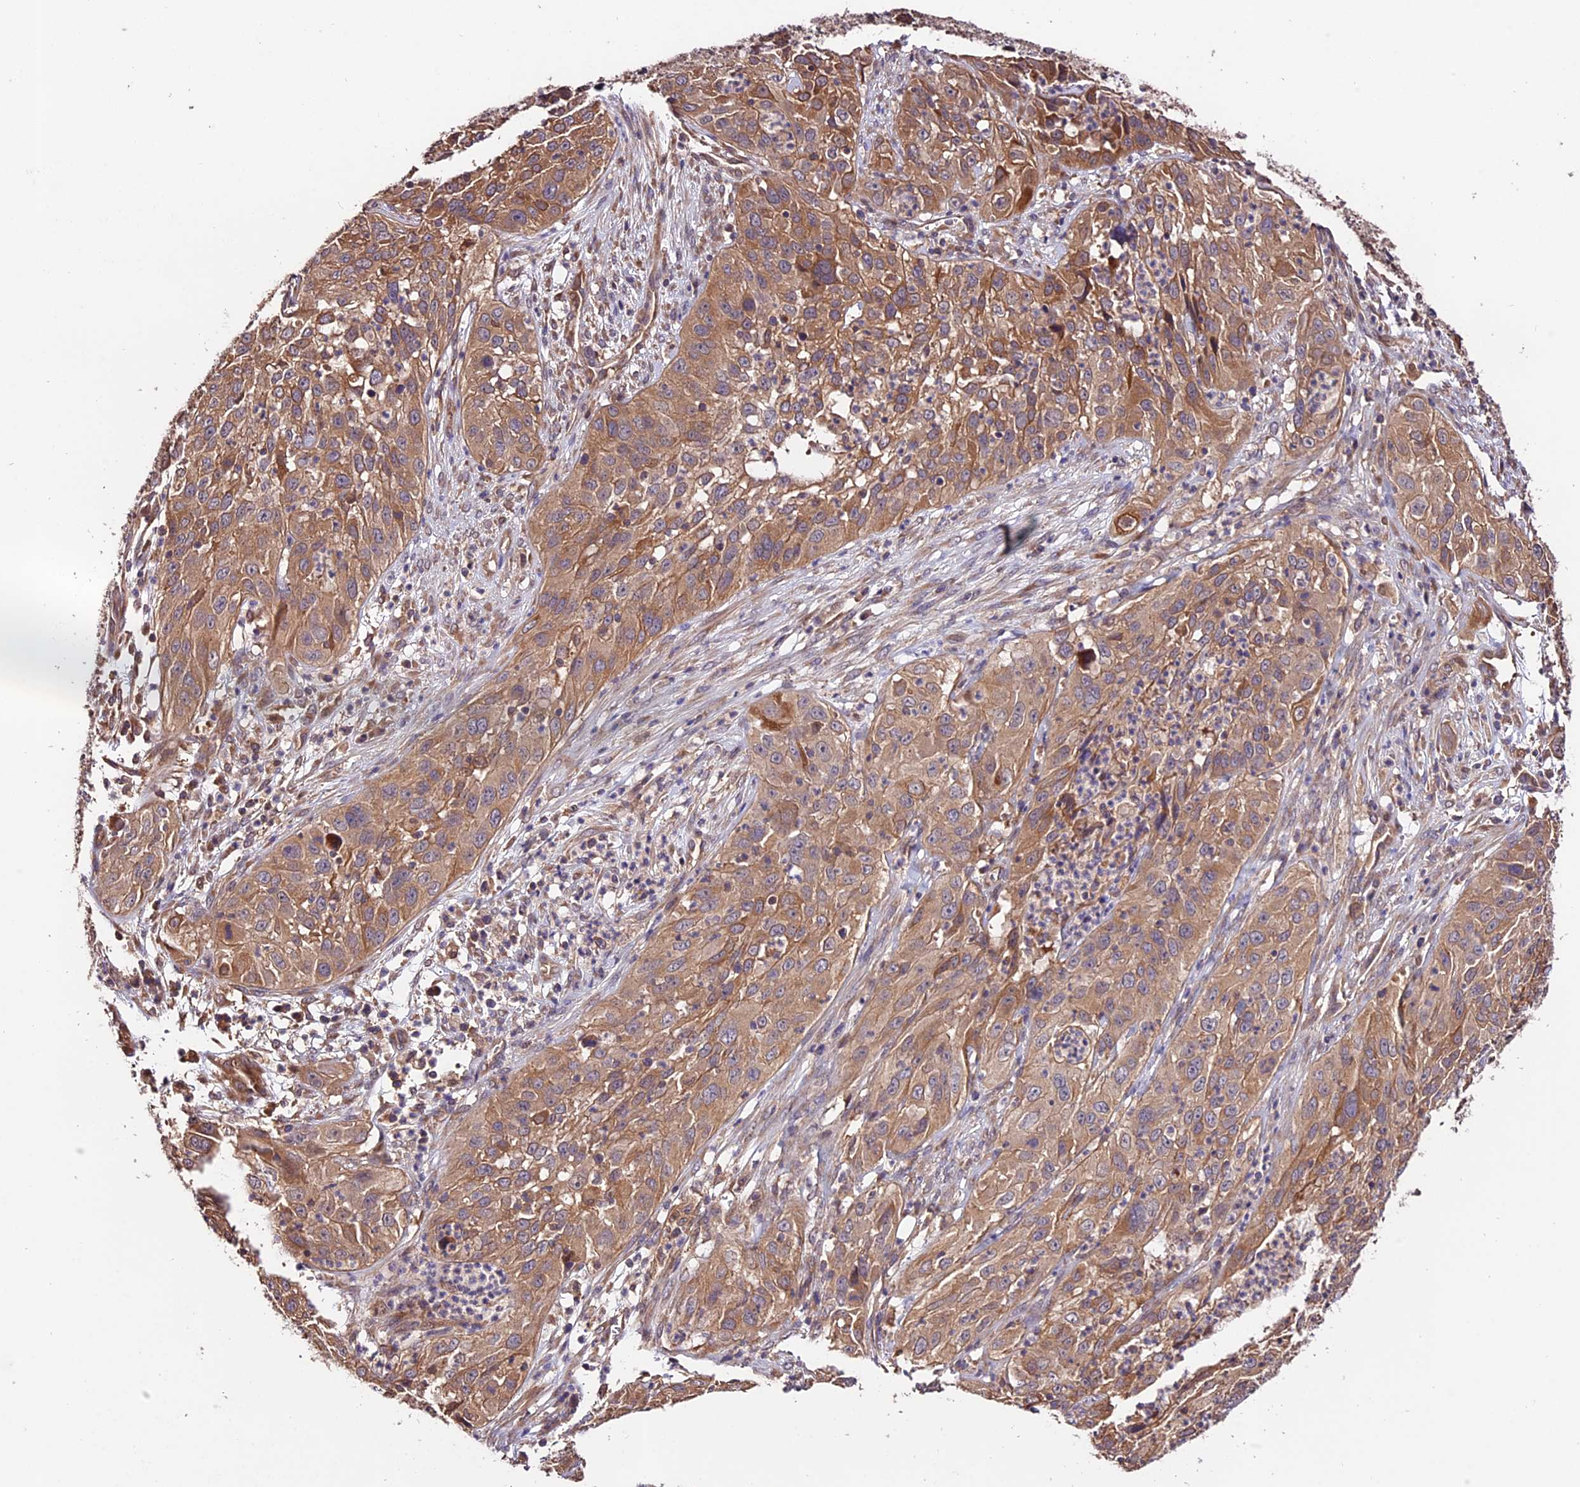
{"staining": {"intensity": "moderate", "quantity": ">75%", "location": "cytoplasmic/membranous"}, "tissue": "cervical cancer", "cell_type": "Tumor cells", "image_type": "cancer", "snomed": [{"axis": "morphology", "description": "Squamous cell carcinoma, NOS"}, {"axis": "topography", "description": "Cervix"}], "caption": "Cervical squamous cell carcinoma stained with IHC exhibits moderate cytoplasmic/membranous expression in approximately >75% of tumor cells.", "gene": "CES3", "patient": {"sex": "female", "age": 32}}